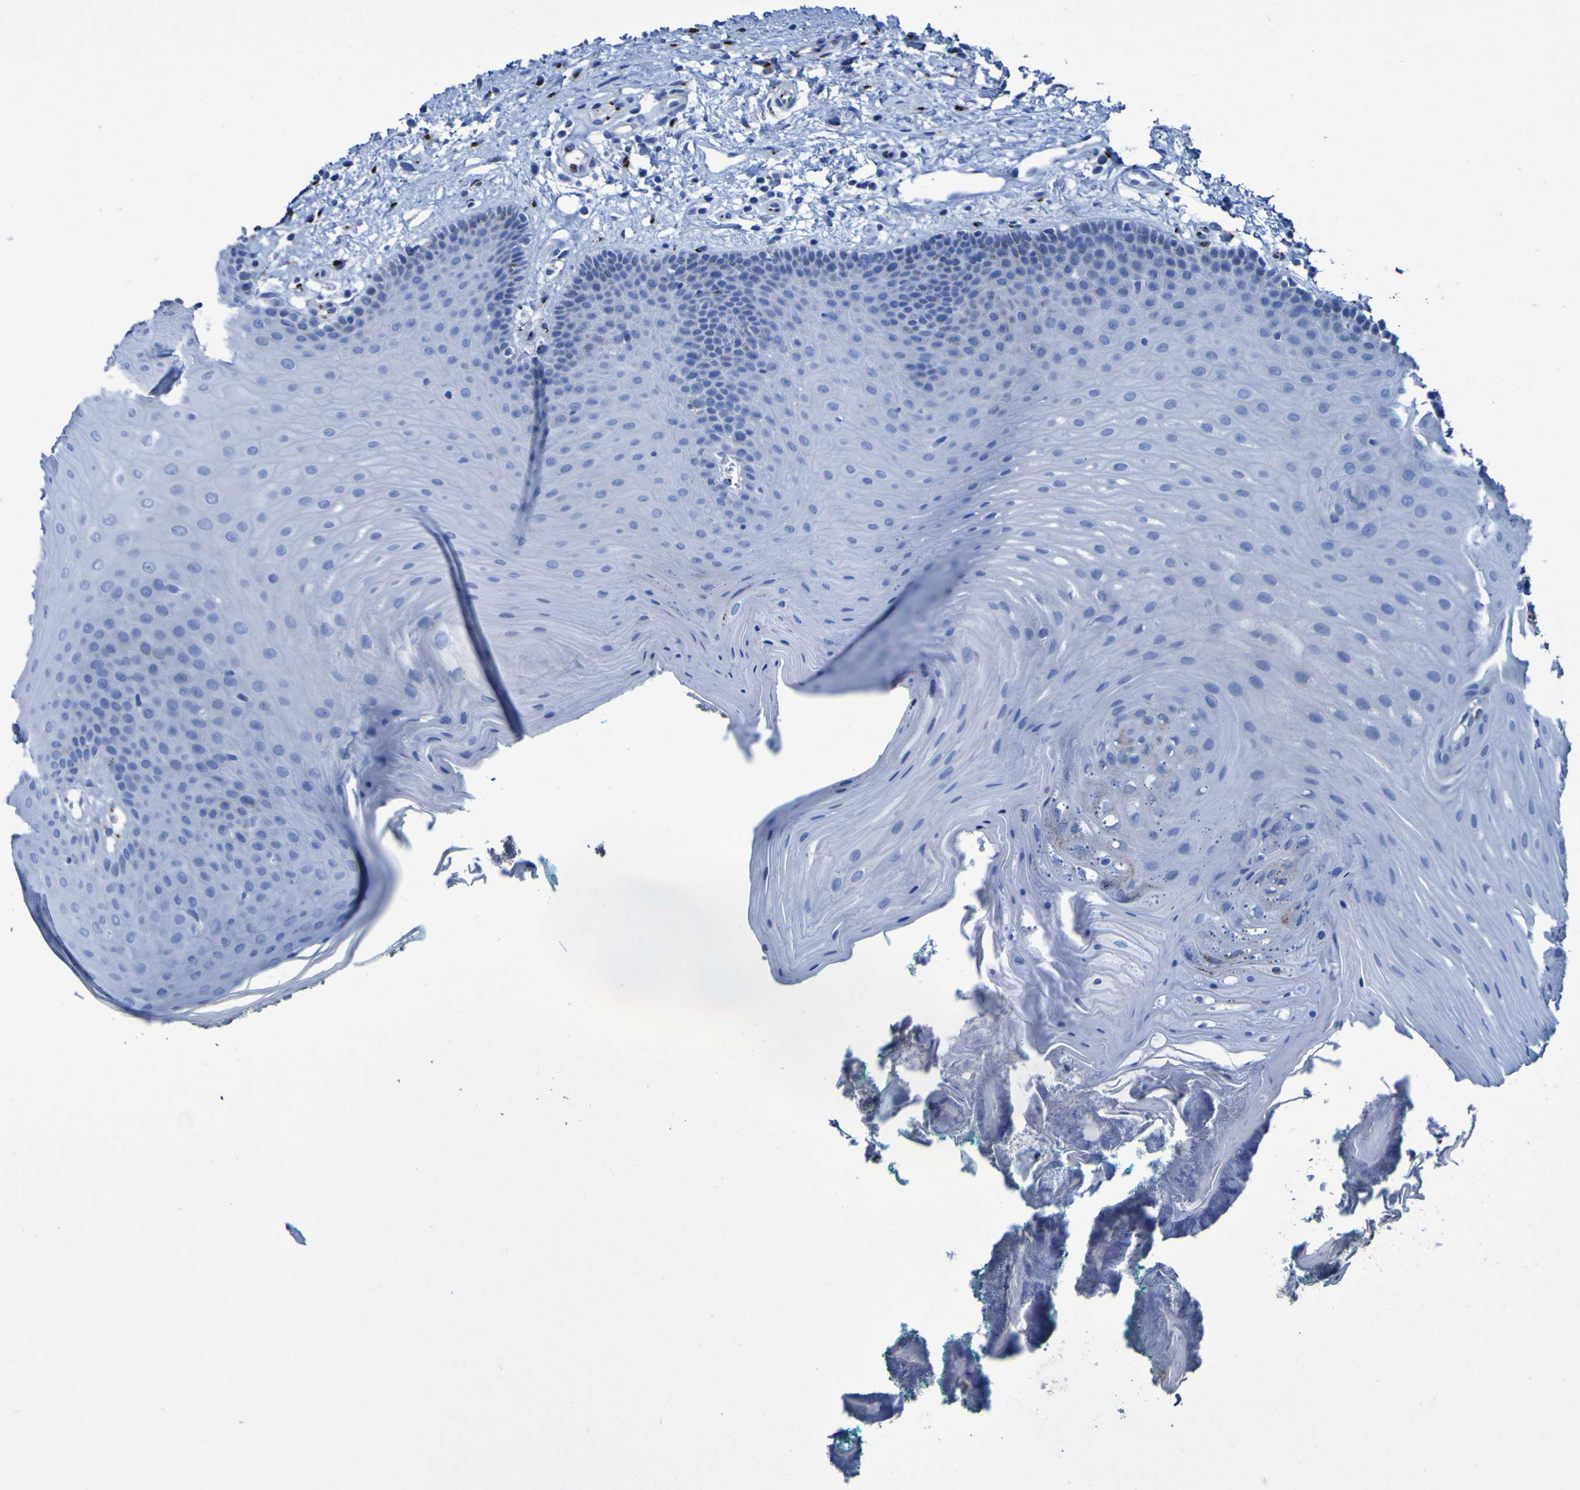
{"staining": {"intensity": "moderate", "quantity": "<25%", "location": "cytoplasmic/membranous"}, "tissue": "oral mucosa", "cell_type": "Squamous epithelial cells", "image_type": "normal", "snomed": [{"axis": "morphology", "description": "Normal tissue, NOS"}, {"axis": "topography", "description": "Skeletal muscle"}, {"axis": "topography", "description": "Oral tissue"}], "caption": "Protein staining of normal oral mucosa demonstrates moderate cytoplasmic/membranous staining in about <25% of squamous epithelial cells.", "gene": "GOLM1", "patient": {"sex": "male", "age": 58}}